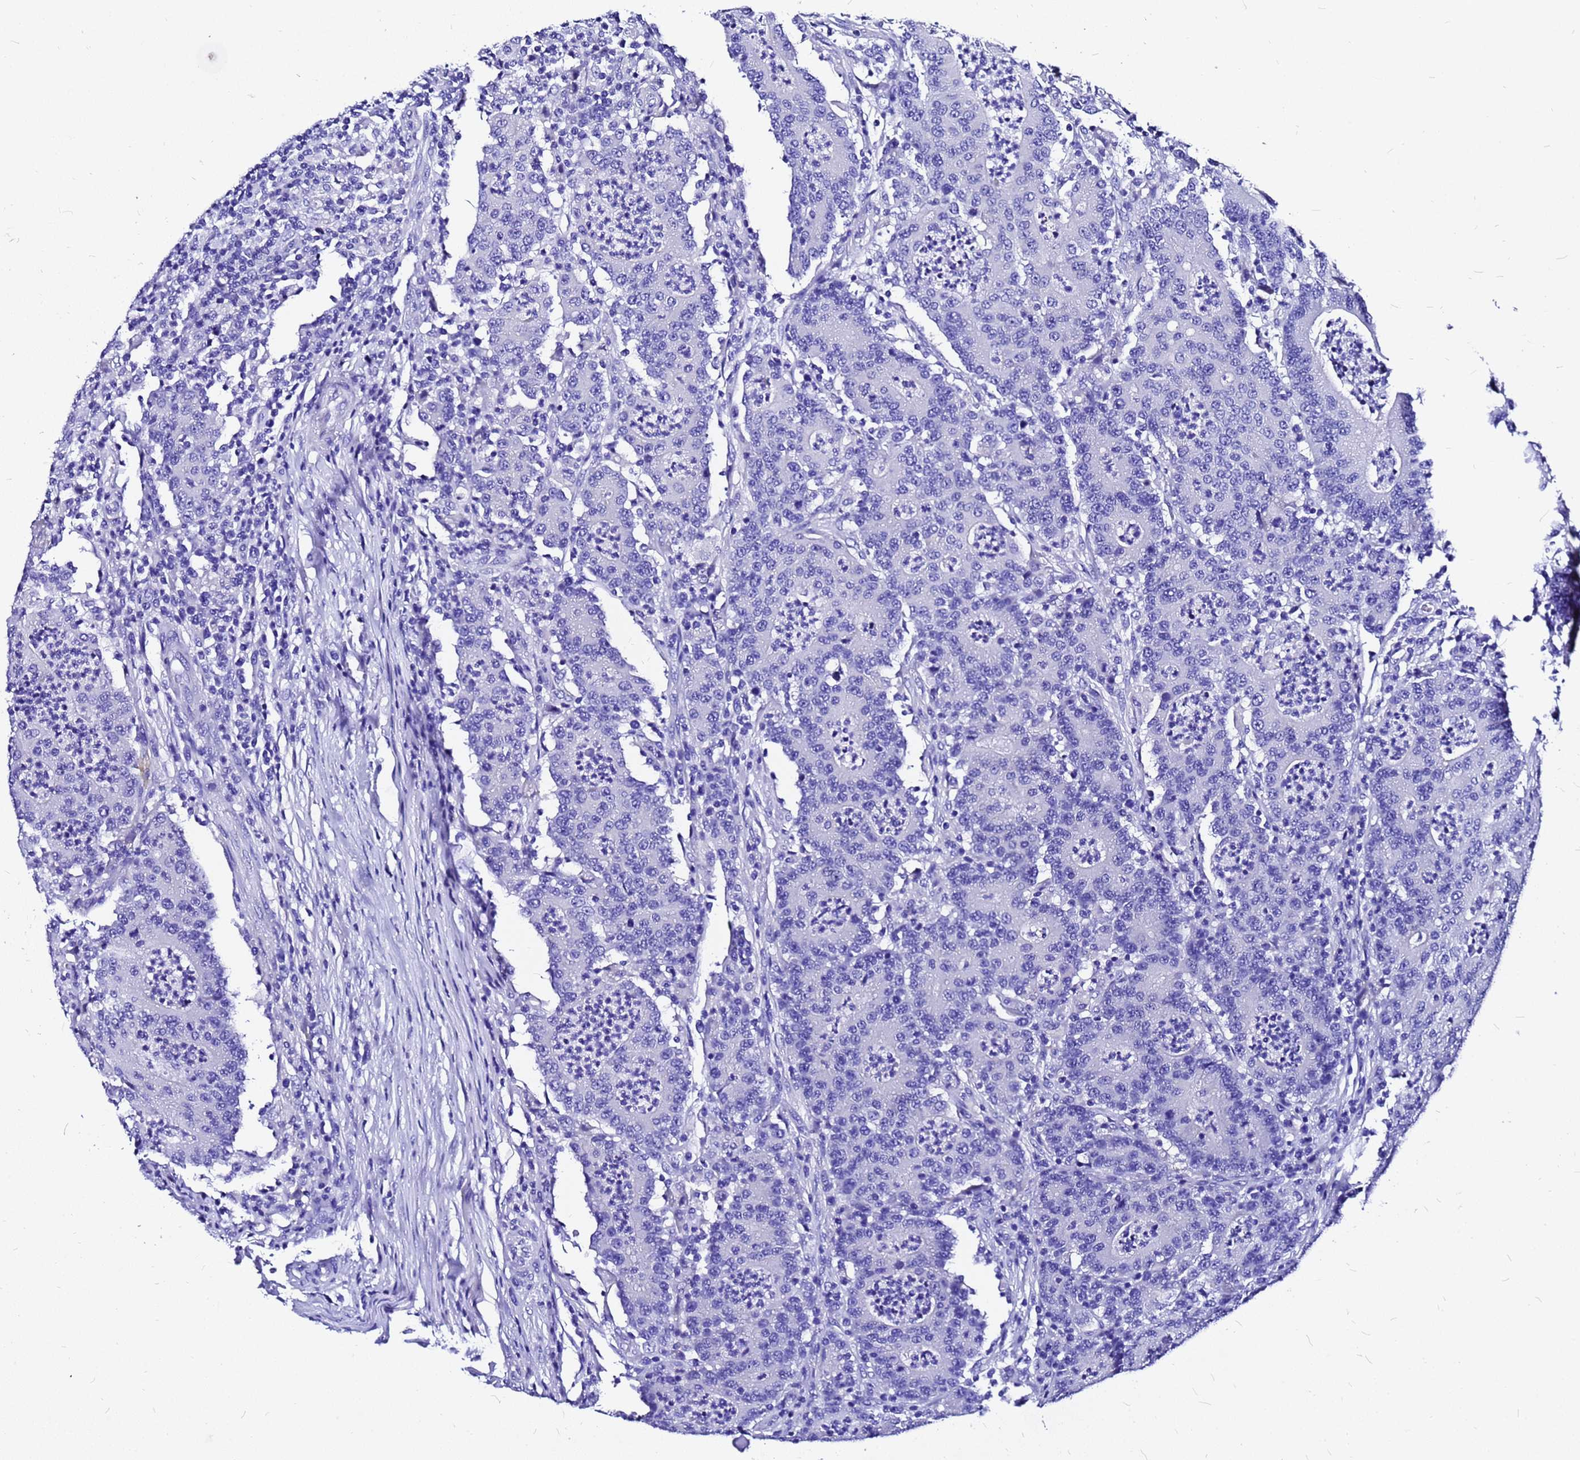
{"staining": {"intensity": "negative", "quantity": "none", "location": "none"}, "tissue": "colorectal cancer", "cell_type": "Tumor cells", "image_type": "cancer", "snomed": [{"axis": "morphology", "description": "Adenocarcinoma, NOS"}, {"axis": "topography", "description": "Colon"}], "caption": "Immunohistochemistry (IHC) of human colorectal cancer demonstrates no staining in tumor cells.", "gene": "HERC4", "patient": {"sex": "male", "age": 83}}